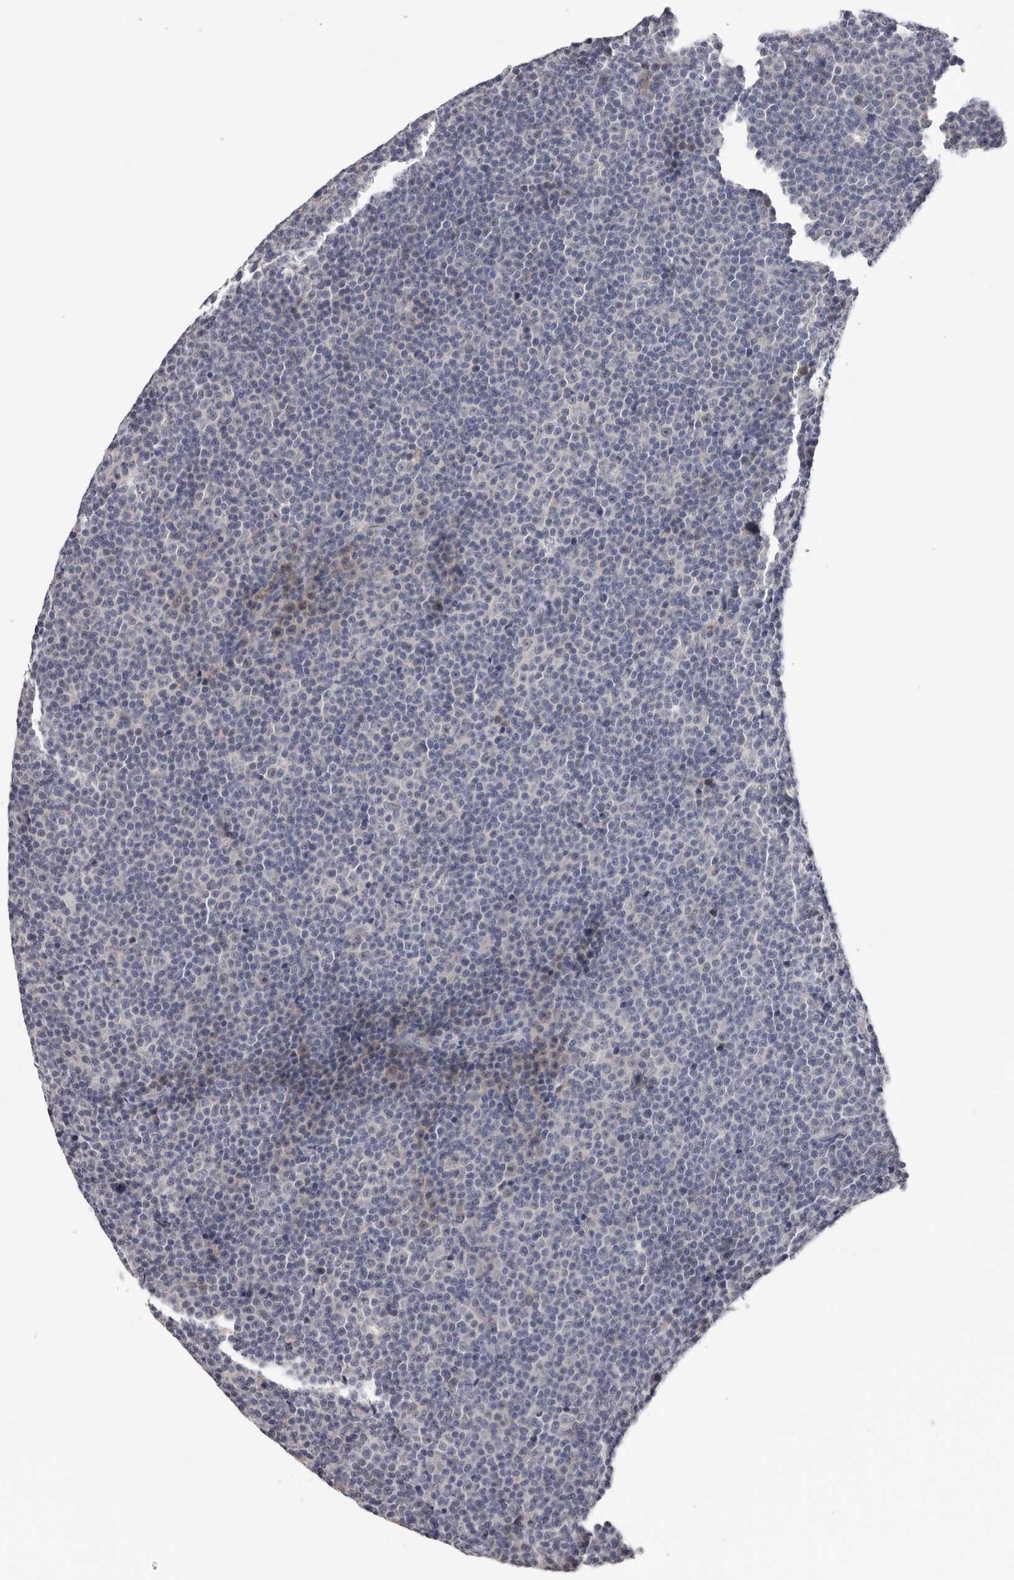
{"staining": {"intensity": "negative", "quantity": "none", "location": "none"}, "tissue": "lymphoma", "cell_type": "Tumor cells", "image_type": "cancer", "snomed": [{"axis": "morphology", "description": "Malignant lymphoma, non-Hodgkin's type, Low grade"}, {"axis": "topography", "description": "Lymph node"}], "caption": "Human low-grade malignant lymphoma, non-Hodgkin's type stained for a protein using IHC reveals no staining in tumor cells.", "gene": "KIF2B", "patient": {"sex": "female", "age": 67}}